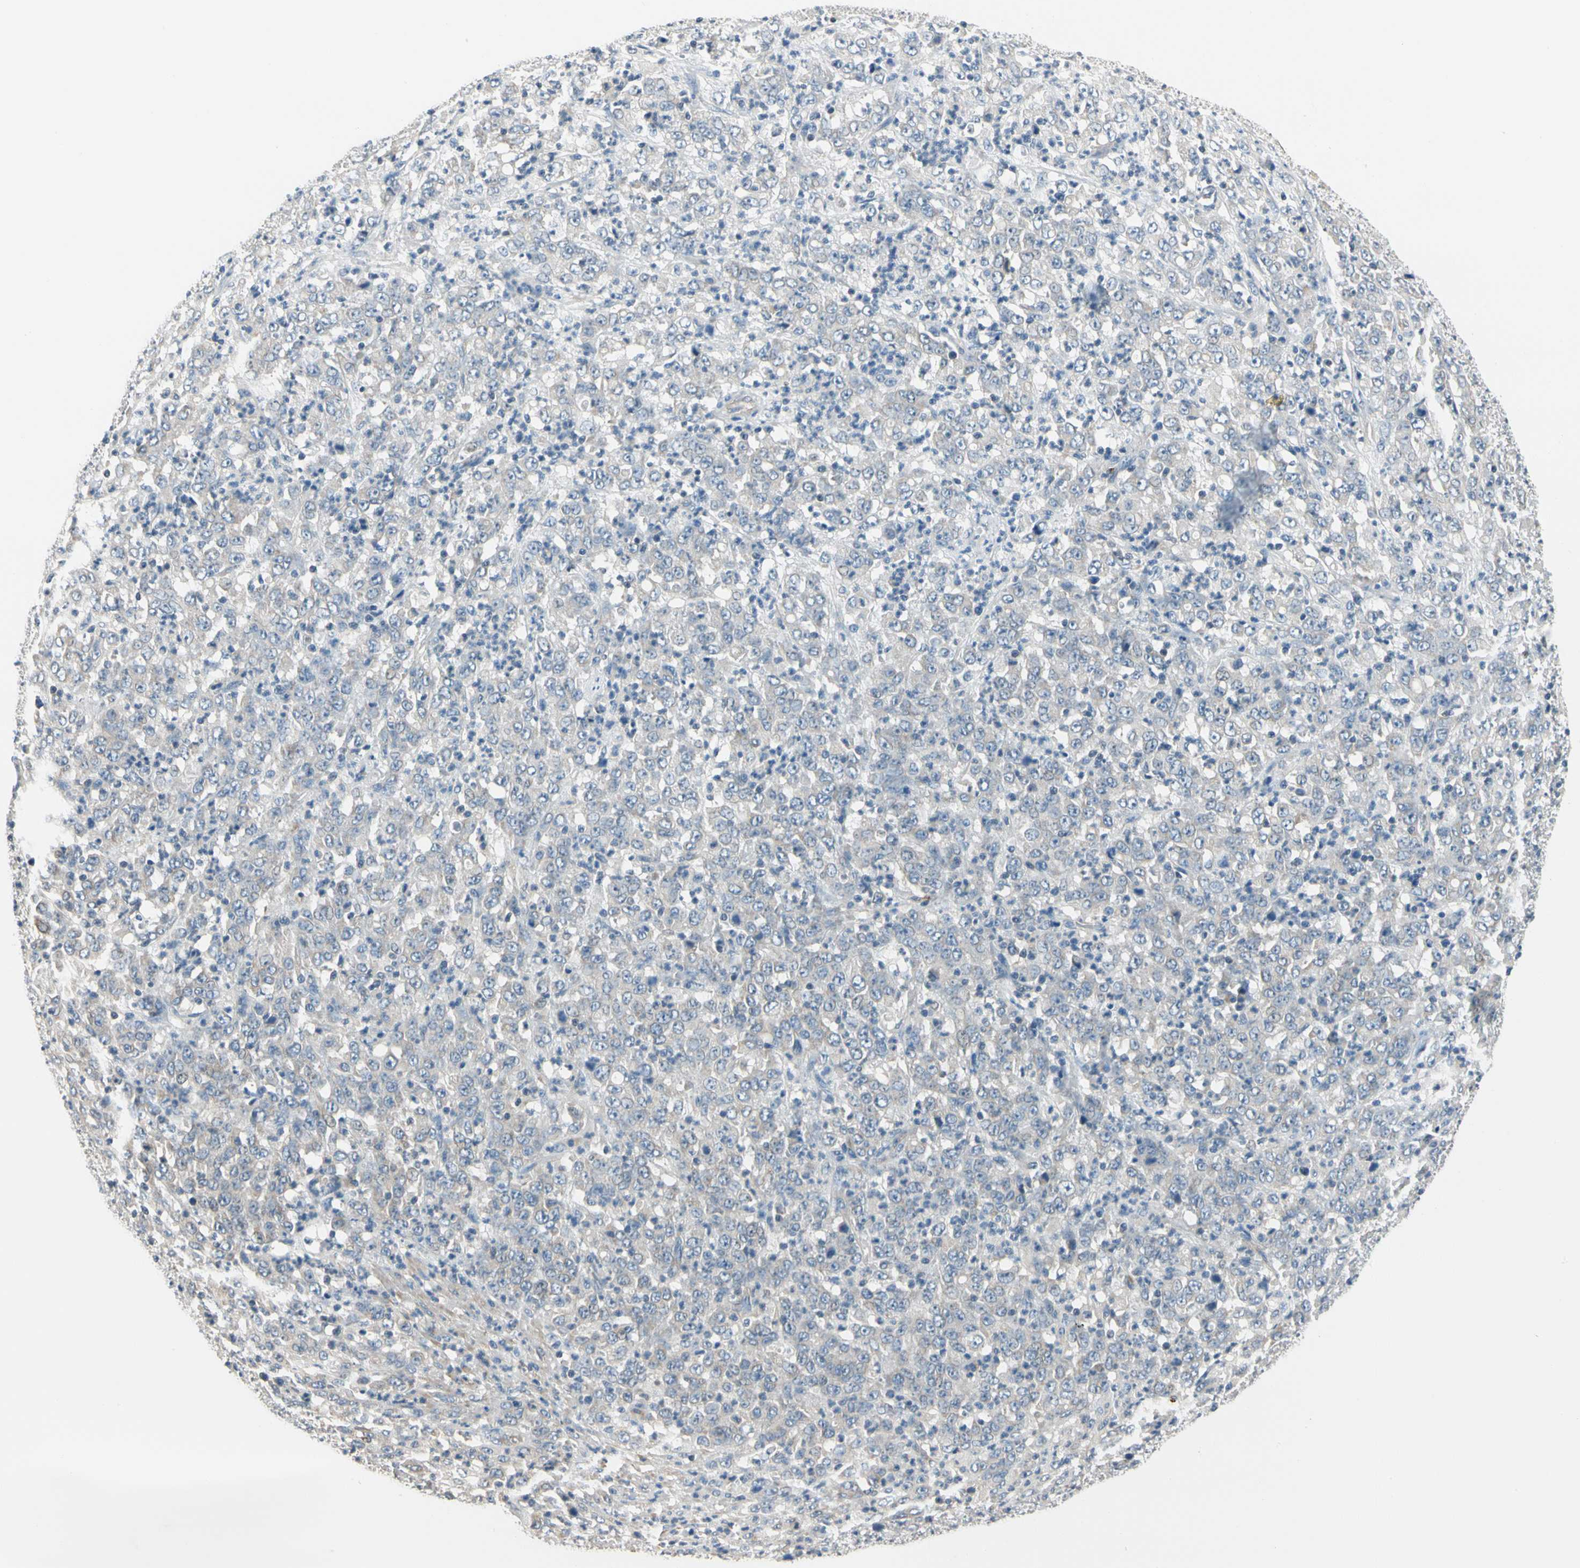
{"staining": {"intensity": "negative", "quantity": "none", "location": "none"}, "tissue": "stomach cancer", "cell_type": "Tumor cells", "image_type": "cancer", "snomed": [{"axis": "morphology", "description": "Adenocarcinoma, NOS"}, {"axis": "topography", "description": "Stomach, lower"}], "caption": "Tumor cells show no significant positivity in adenocarcinoma (stomach). The staining was performed using DAB (3,3'-diaminobenzidine) to visualize the protein expression in brown, while the nuclei were stained in blue with hematoxylin (Magnification: 20x).", "gene": "GPR153", "patient": {"sex": "female", "age": 71}}